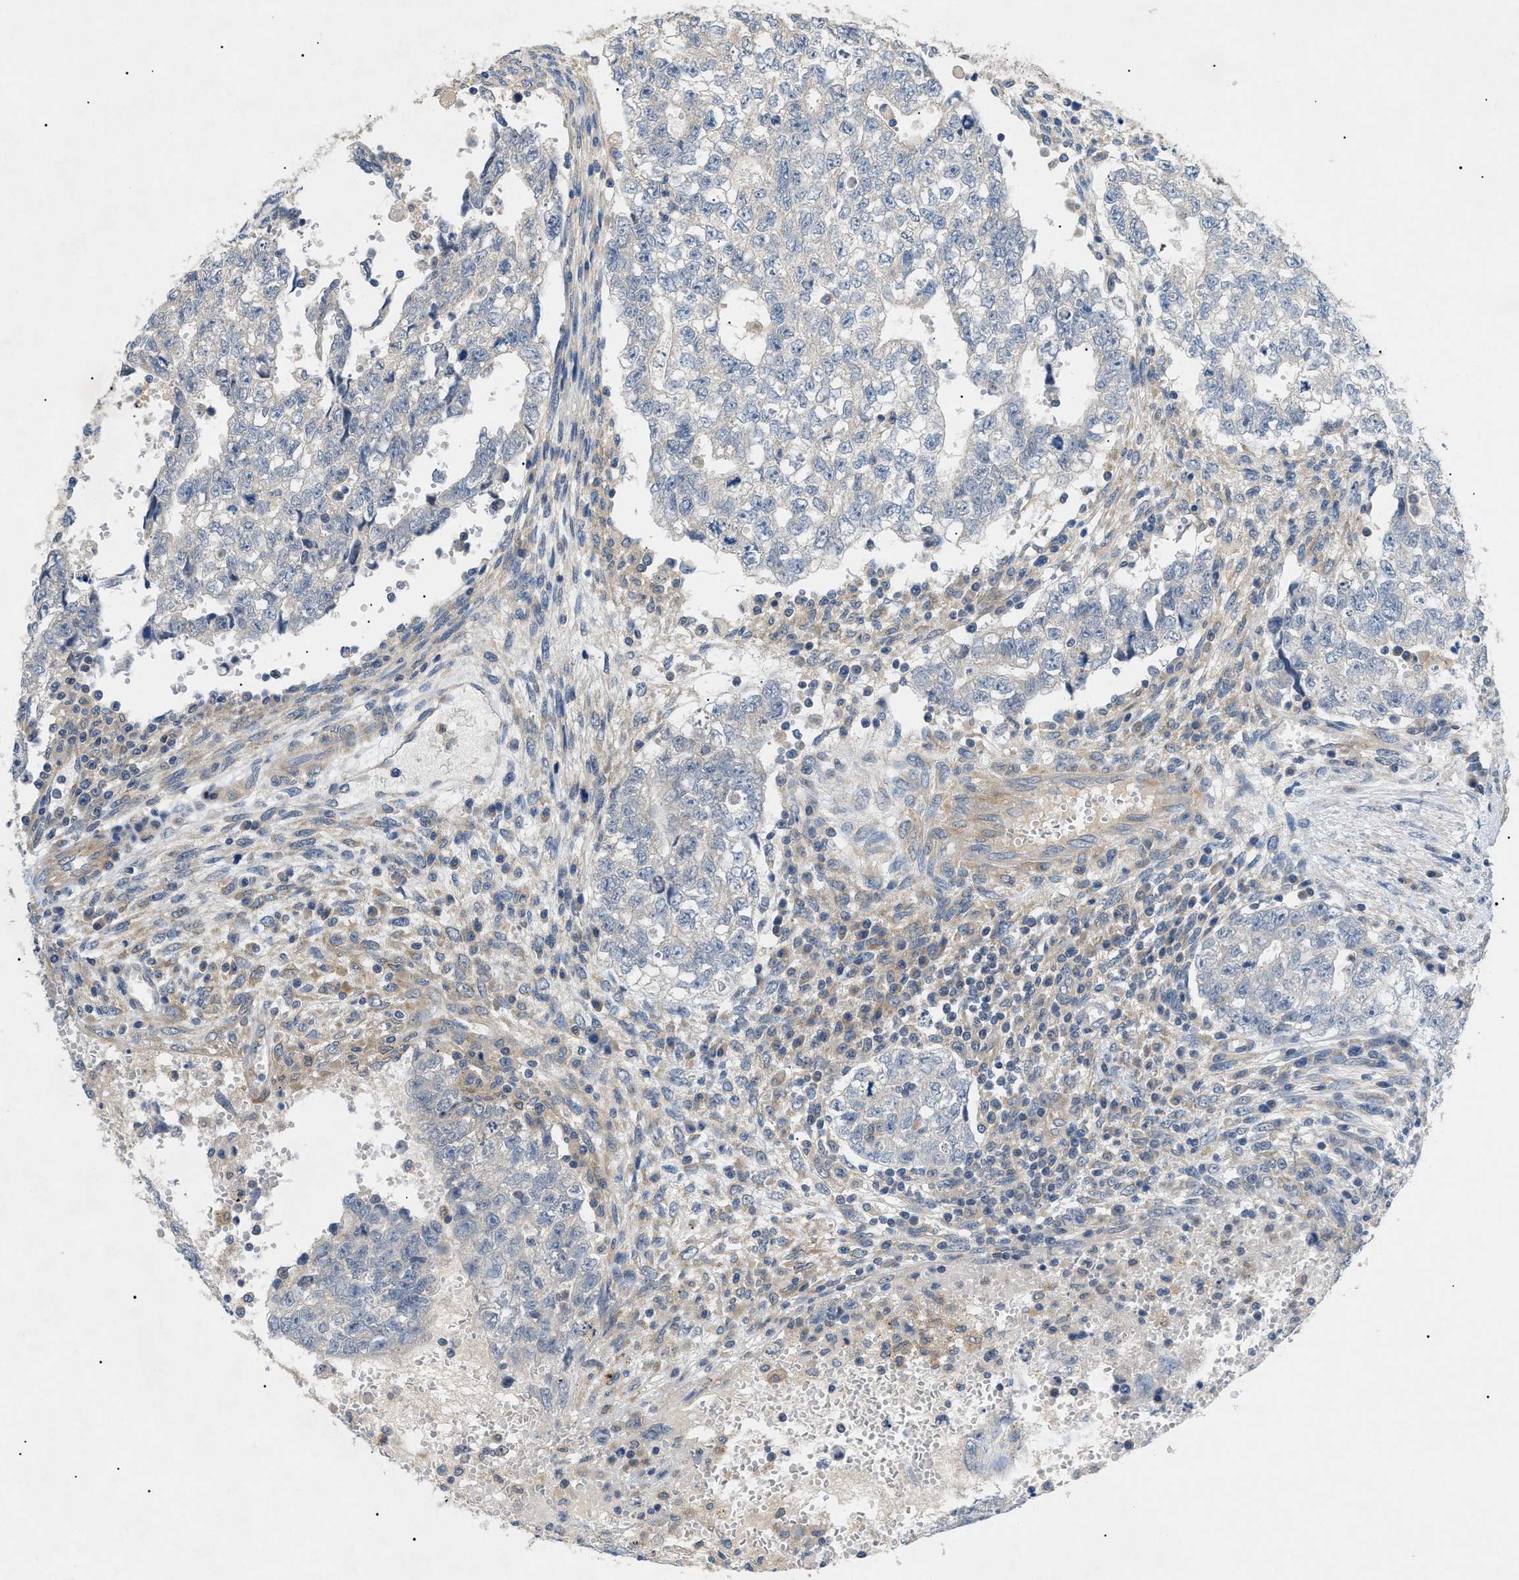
{"staining": {"intensity": "negative", "quantity": "none", "location": "none"}, "tissue": "testis cancer", "cell_type": "Tumor cells", "image_type": "cancer", "snomed": [{"axis": "morphology", "description": "Seminoma, NOS"}, {"axis": "morphology", "description": "Carcinoma, Embryonal, NOS"}, {"axis": "topography", "description": "Testis"}], "caption": "DAB immunohistochemical staining of testis cancer demonstrates no significant positivity in tumor cells.", "gene": "RIPK1", "patient": {"sex": "male", "age": 38}}